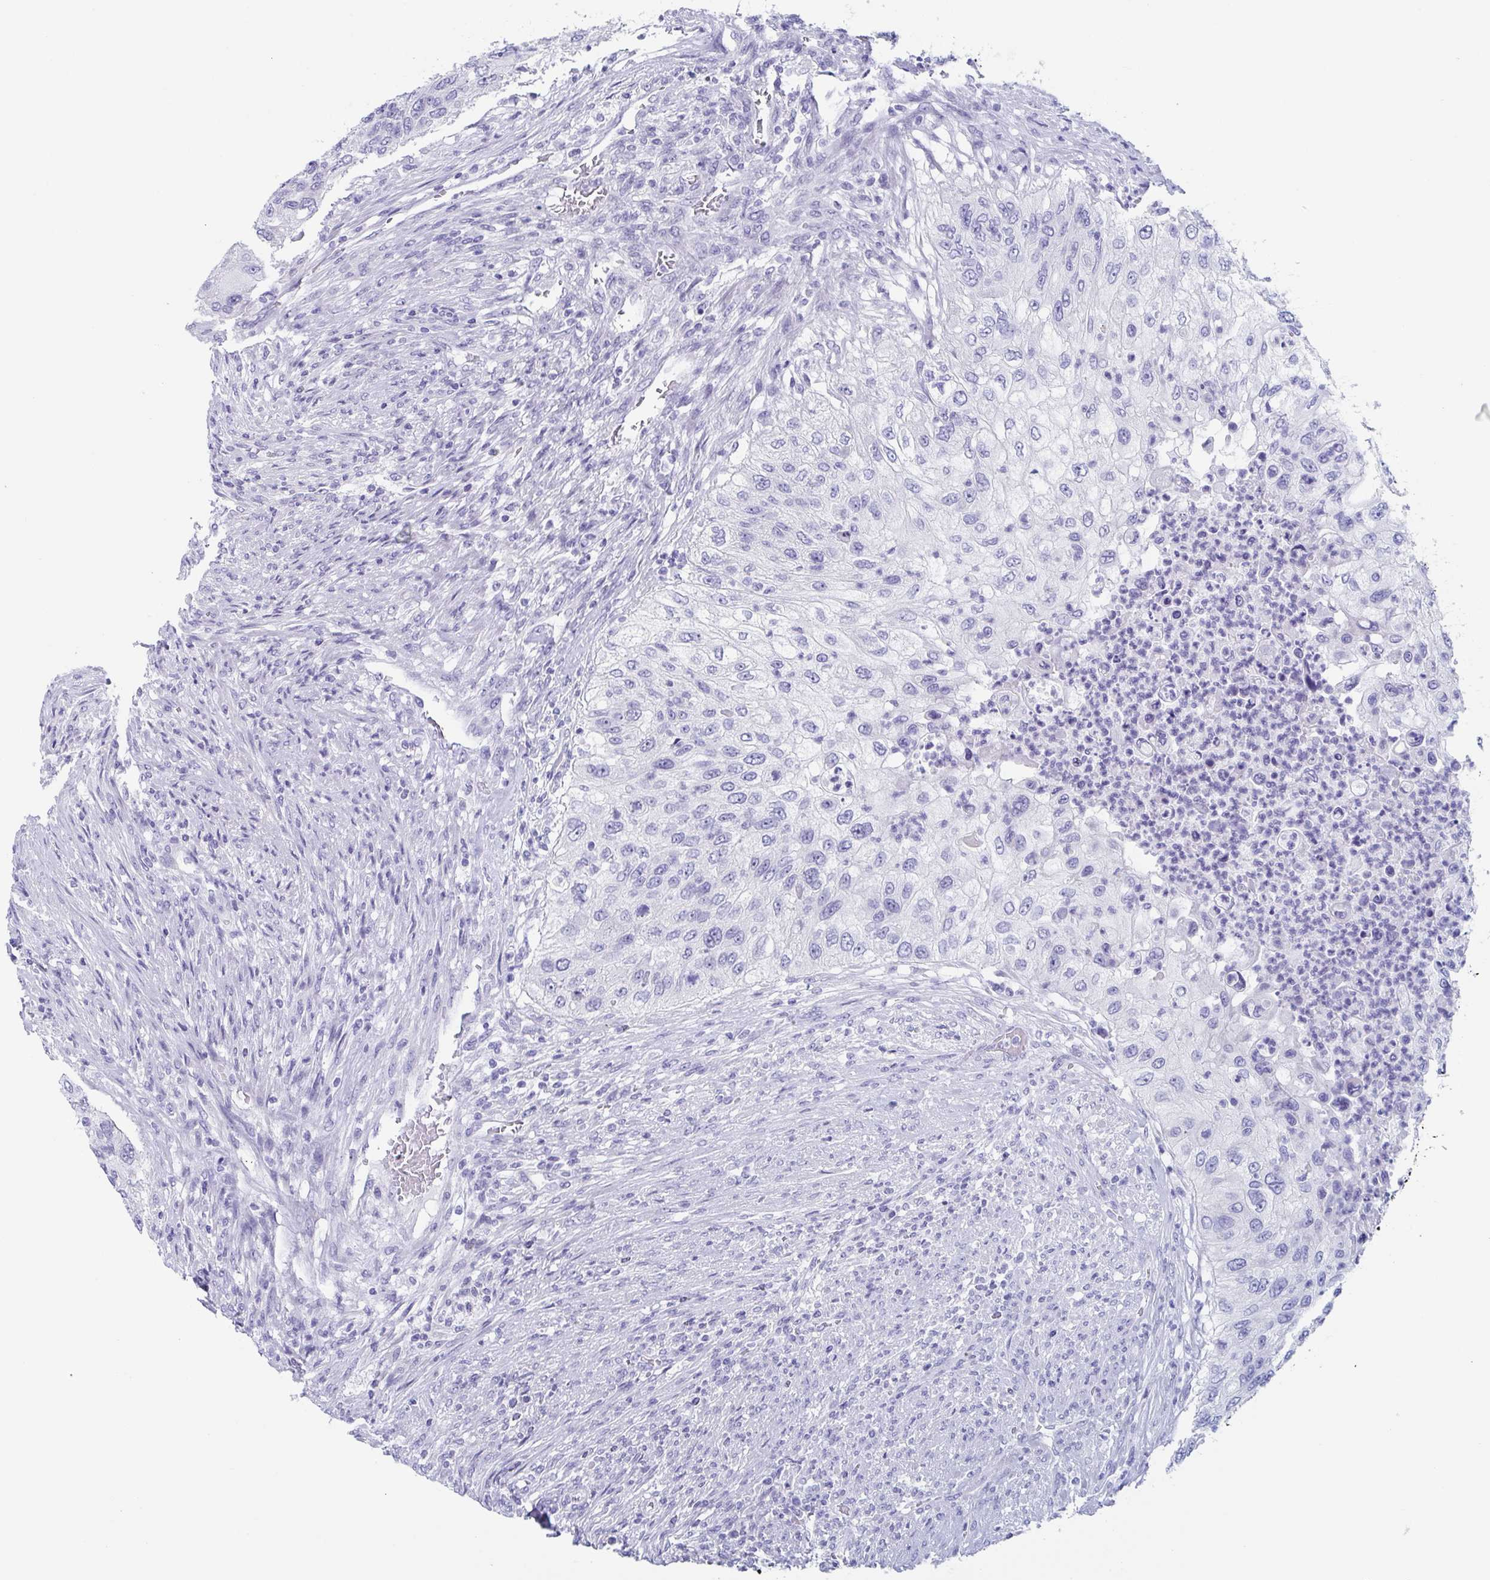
{"staining": {"intensity": "negative", "quantity": "none", "location": "none"}, "tissue": "urothelial cancer", "cell_type": "Tumor cells", "image_type": "cancer", "snomed": [{"axis": "morphology", "description": "Urothelial carcinoma, High grade"}, {"axis": "topography", "description": "Urinary bladder"}], "caption": "DAB (3,3'-diaminobenzidine) immunohistochemical staining of human high-grade urothelial carcinoma shows no significant staining in tumor cells.", "gene": "ZPBP", "patient": {"sex": "female", "age": 60}}